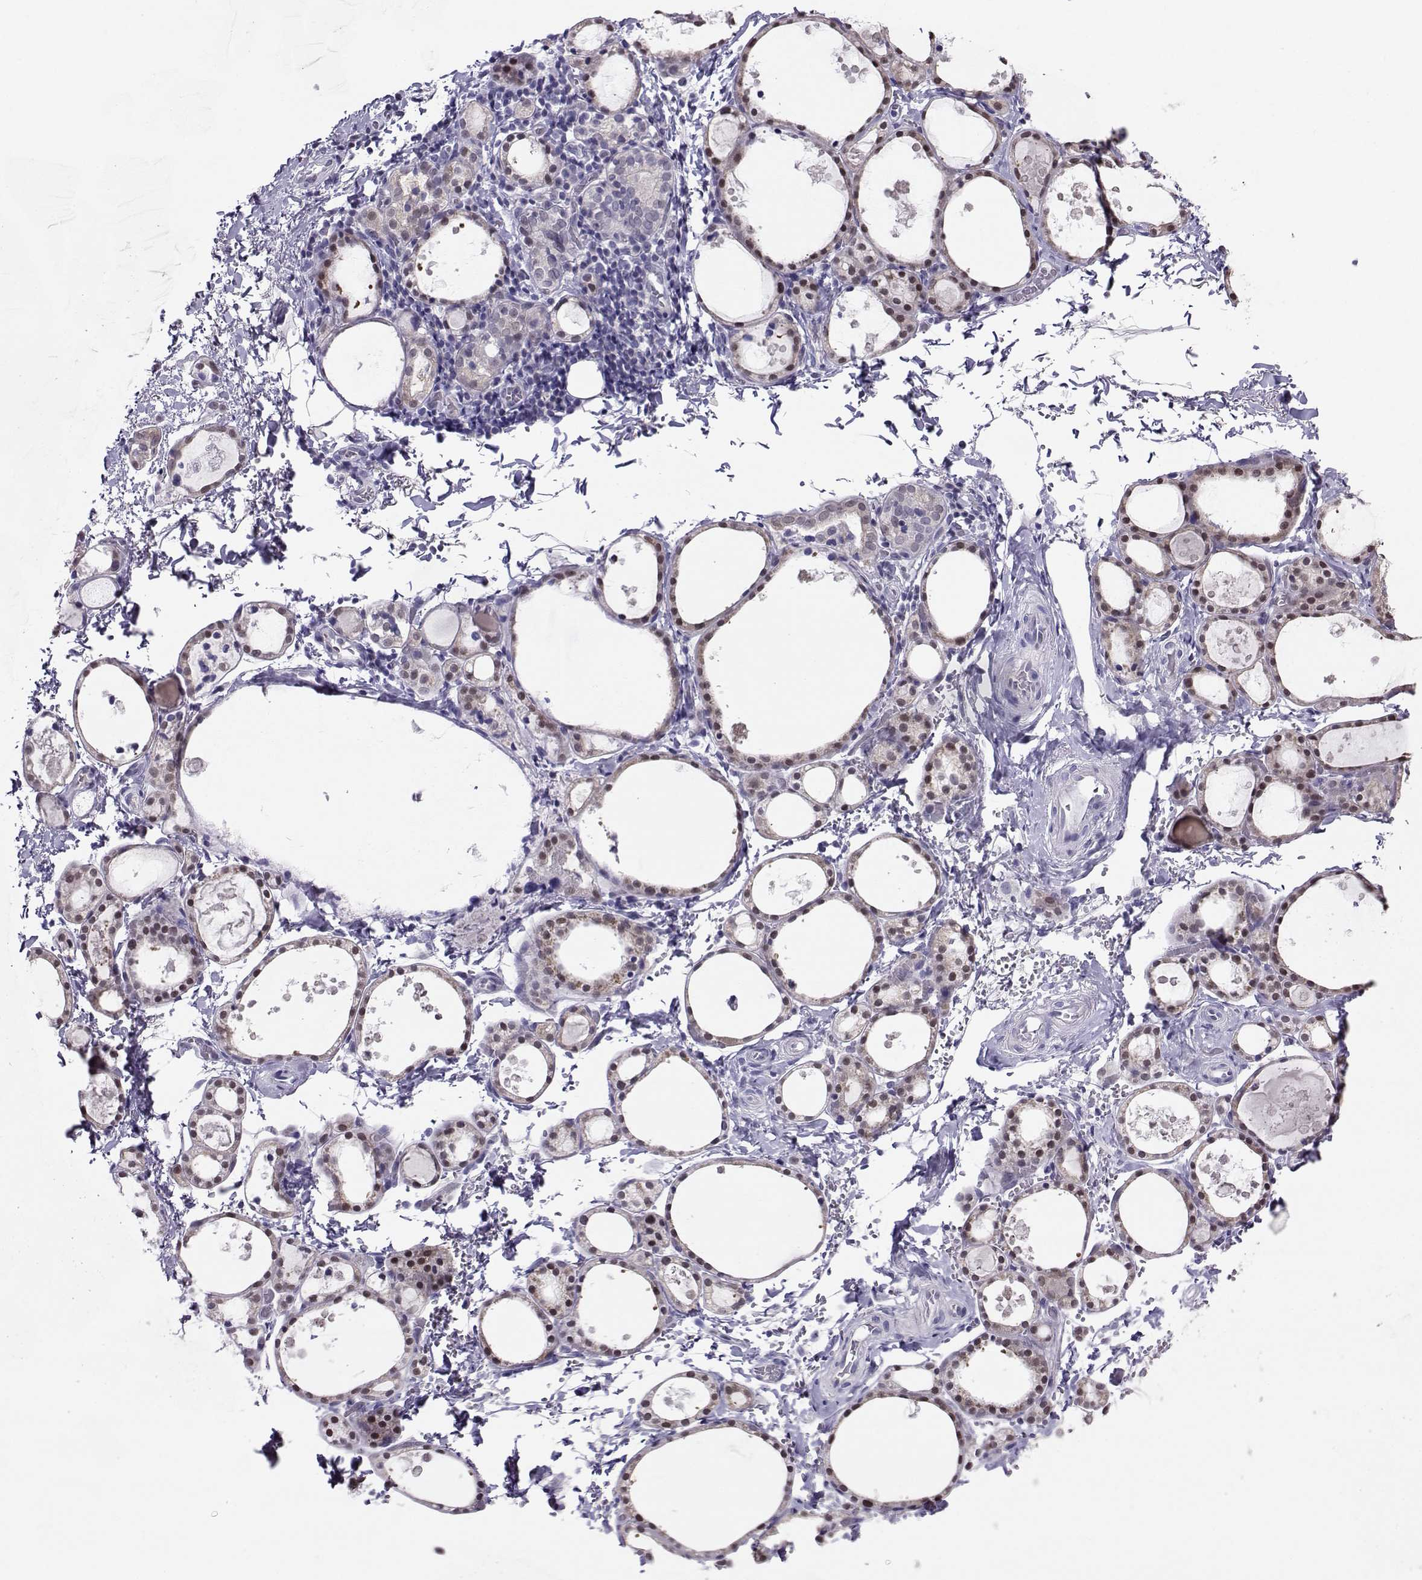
{"staining": {"intensity": "weak", "quantity": "25%-75%", "location": "cytoplasmic/membranous,nuclear"}, "tissue": "thyroid gland", "cell_type": "Glandular cells", "image_type": "normal", "snomed": [{"axis": "morphology", "description": "Normal tissue, NOS"}, {"axis": "topography", "description": "Thyroid gland"}], "caption": "Thyroid gland stained with immunohistochemistry (IHC) demonstrates weak cytoplasmic/membranous,nuclear expression in approximately 25%-75% of glandular cells. (DAB (3,3'-diaminobenzidine) IHC with brightfield microscopy, high magnification).", "gene": "PGK1", "patient": {"sex": "male", "age": 68}}